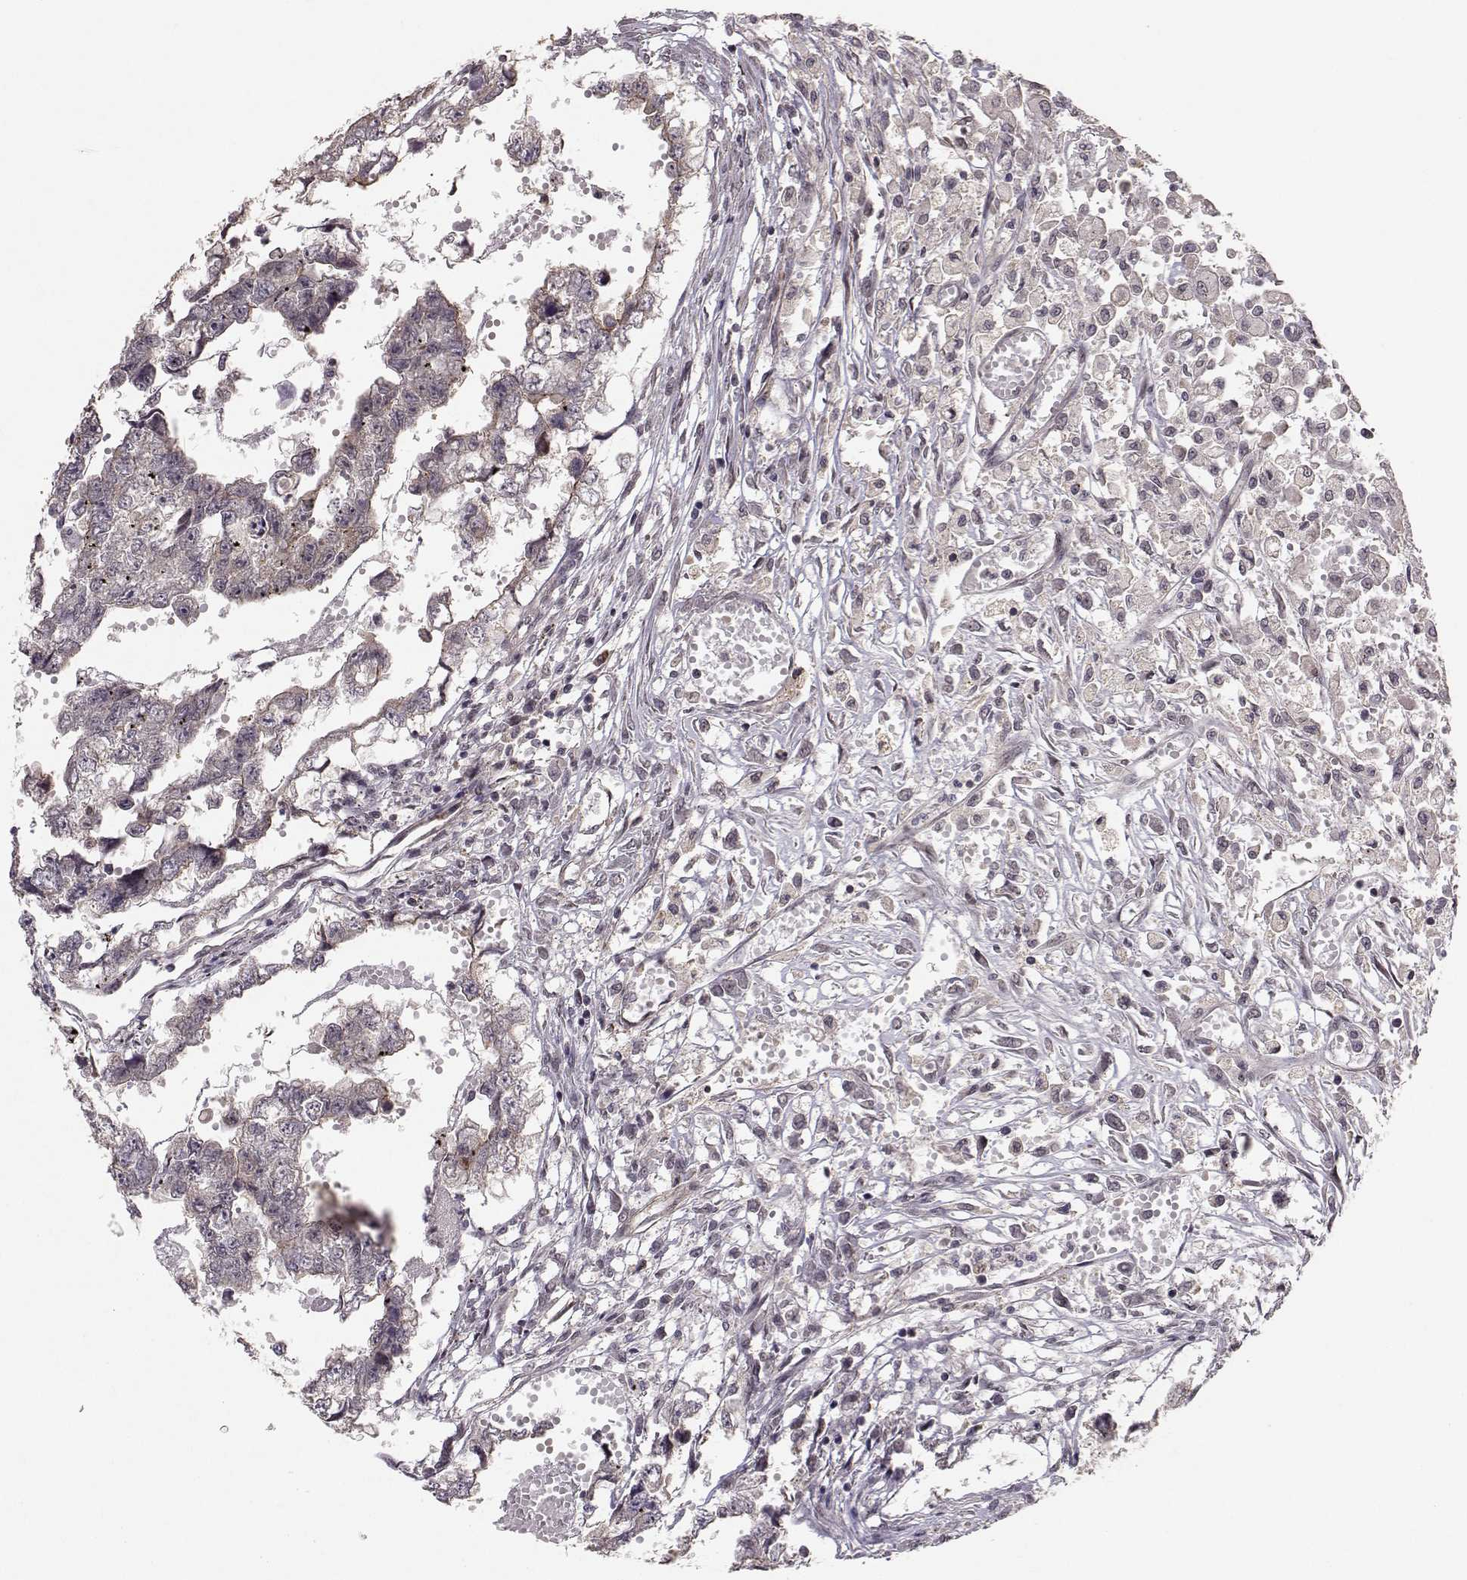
{"staining": {"intensity": "weak", "quantity": "25%-75%", "location": "cytoplasmic/membranous"}, "tissue": "testis cancer", "cell_type": "Tumor cells", "image_type": "cancer", "snomed": [{"axis": "morphology", "description": "Carcinoma, Embryonal, NOS"}, {"axis": "morphology", "description": "Teratoma, malignant, NOS"}, {"axis": "topography", "description": "Testis"}], "caption": "IHC of human testis cancer reveals low levels of weak cytoplasmic/membranous positivity in approximately 25%-75% of tumor cells.", "gene": "PLEKHG3", "patient": {"sex": "male", "age": 44}}